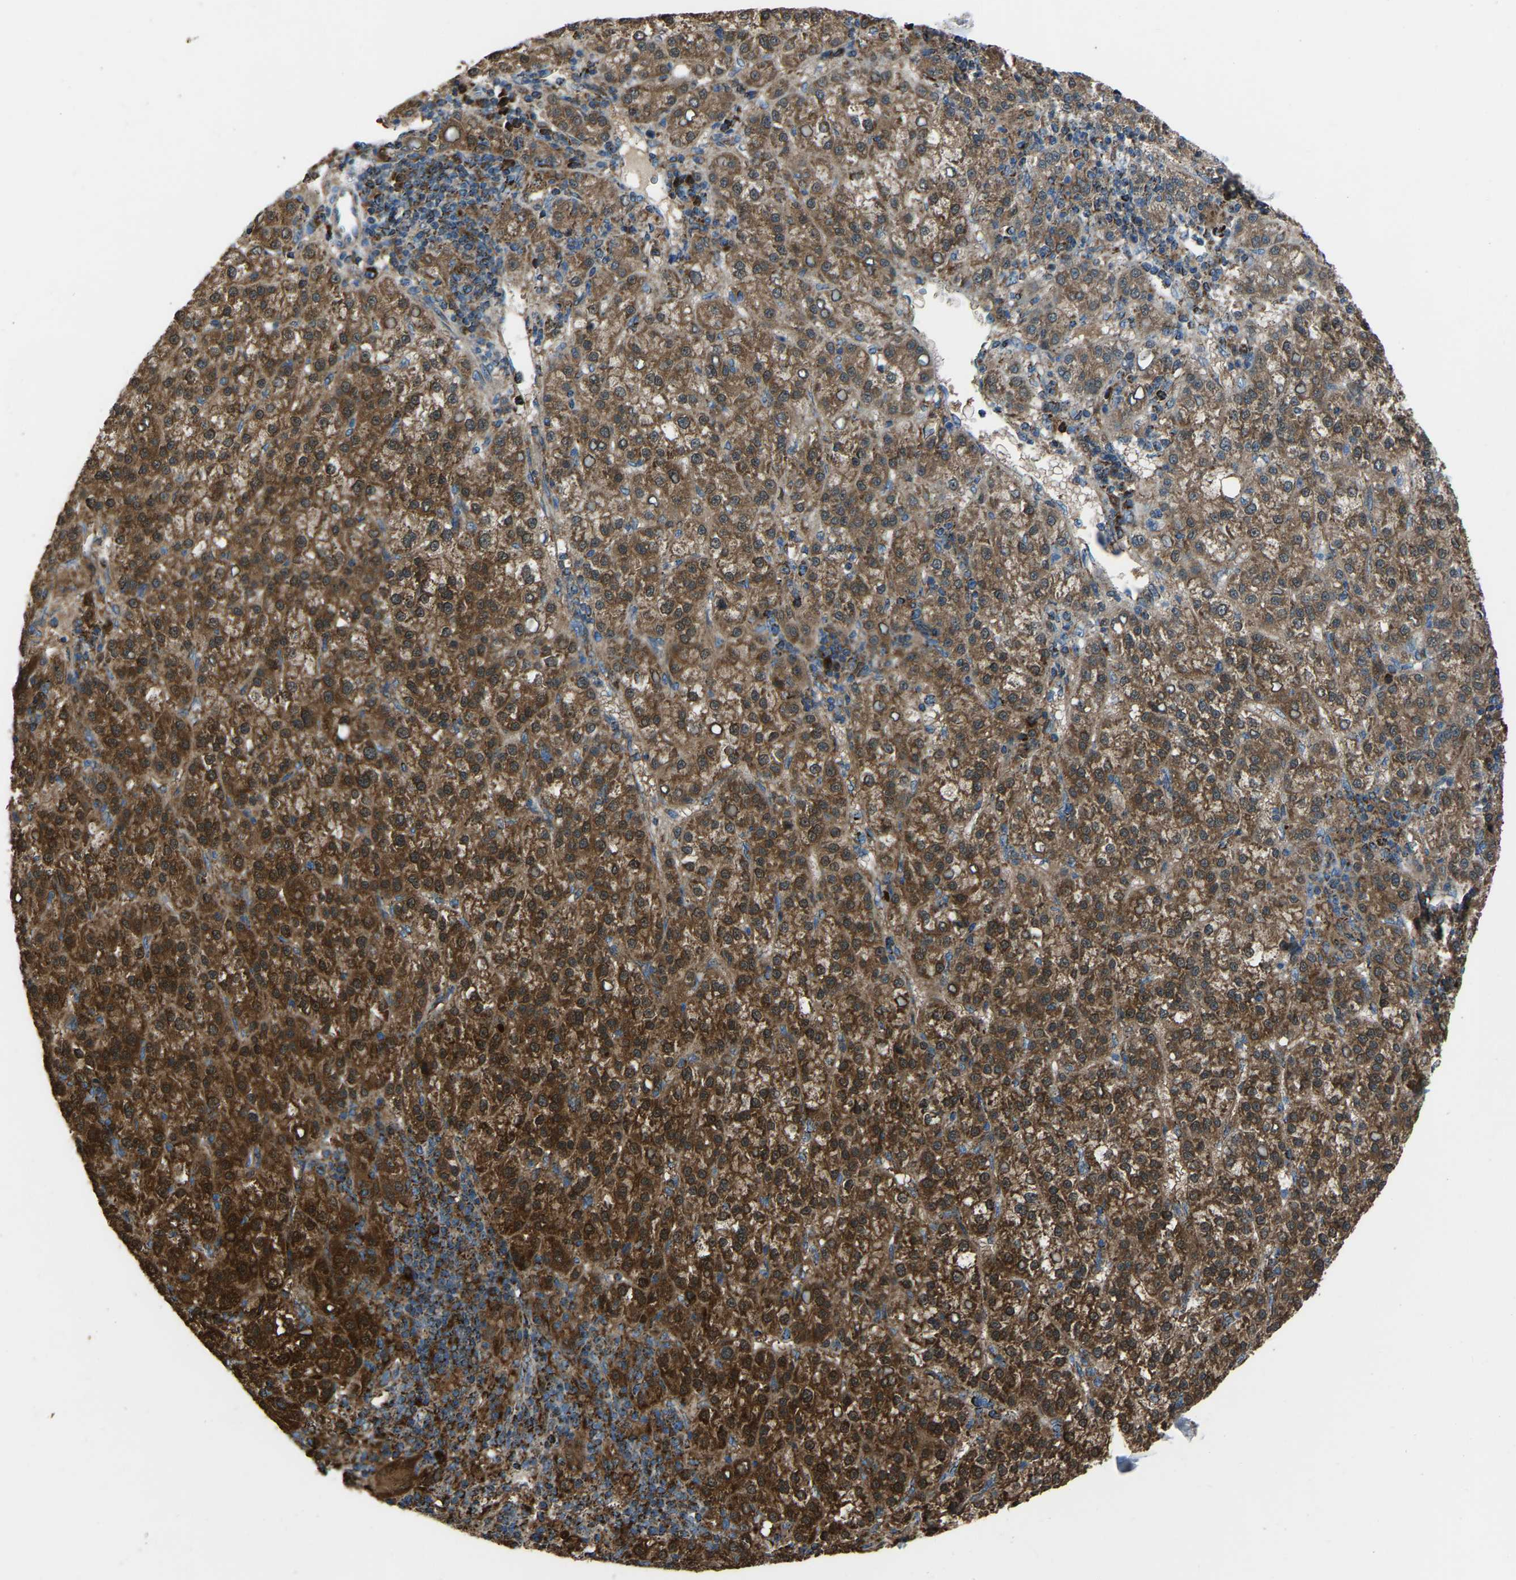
{"staining": {"intensity": "strong", "quantity": ">75%", "location": "cytoplasmic/membranous"}, "tissue": "liver cancer", "cell_type": "Tumor cells", "image_type": "cancer", "snomed": [{"axis": "morphology", "description": "Carcinoma, Hepatocellular, NOS"}, {"axis": "topography", "description": "Liver"}], "caption": "The image reveals immunohistochemical staining of liver cancer. There is strong cytoplasmic/membranous staining is present in approximately >75% of tumor cells. (IHC, brightfield microscopy, high magnification).", "gene": "AKR1A1", "patient": {"sex": "female", "age": 58}}